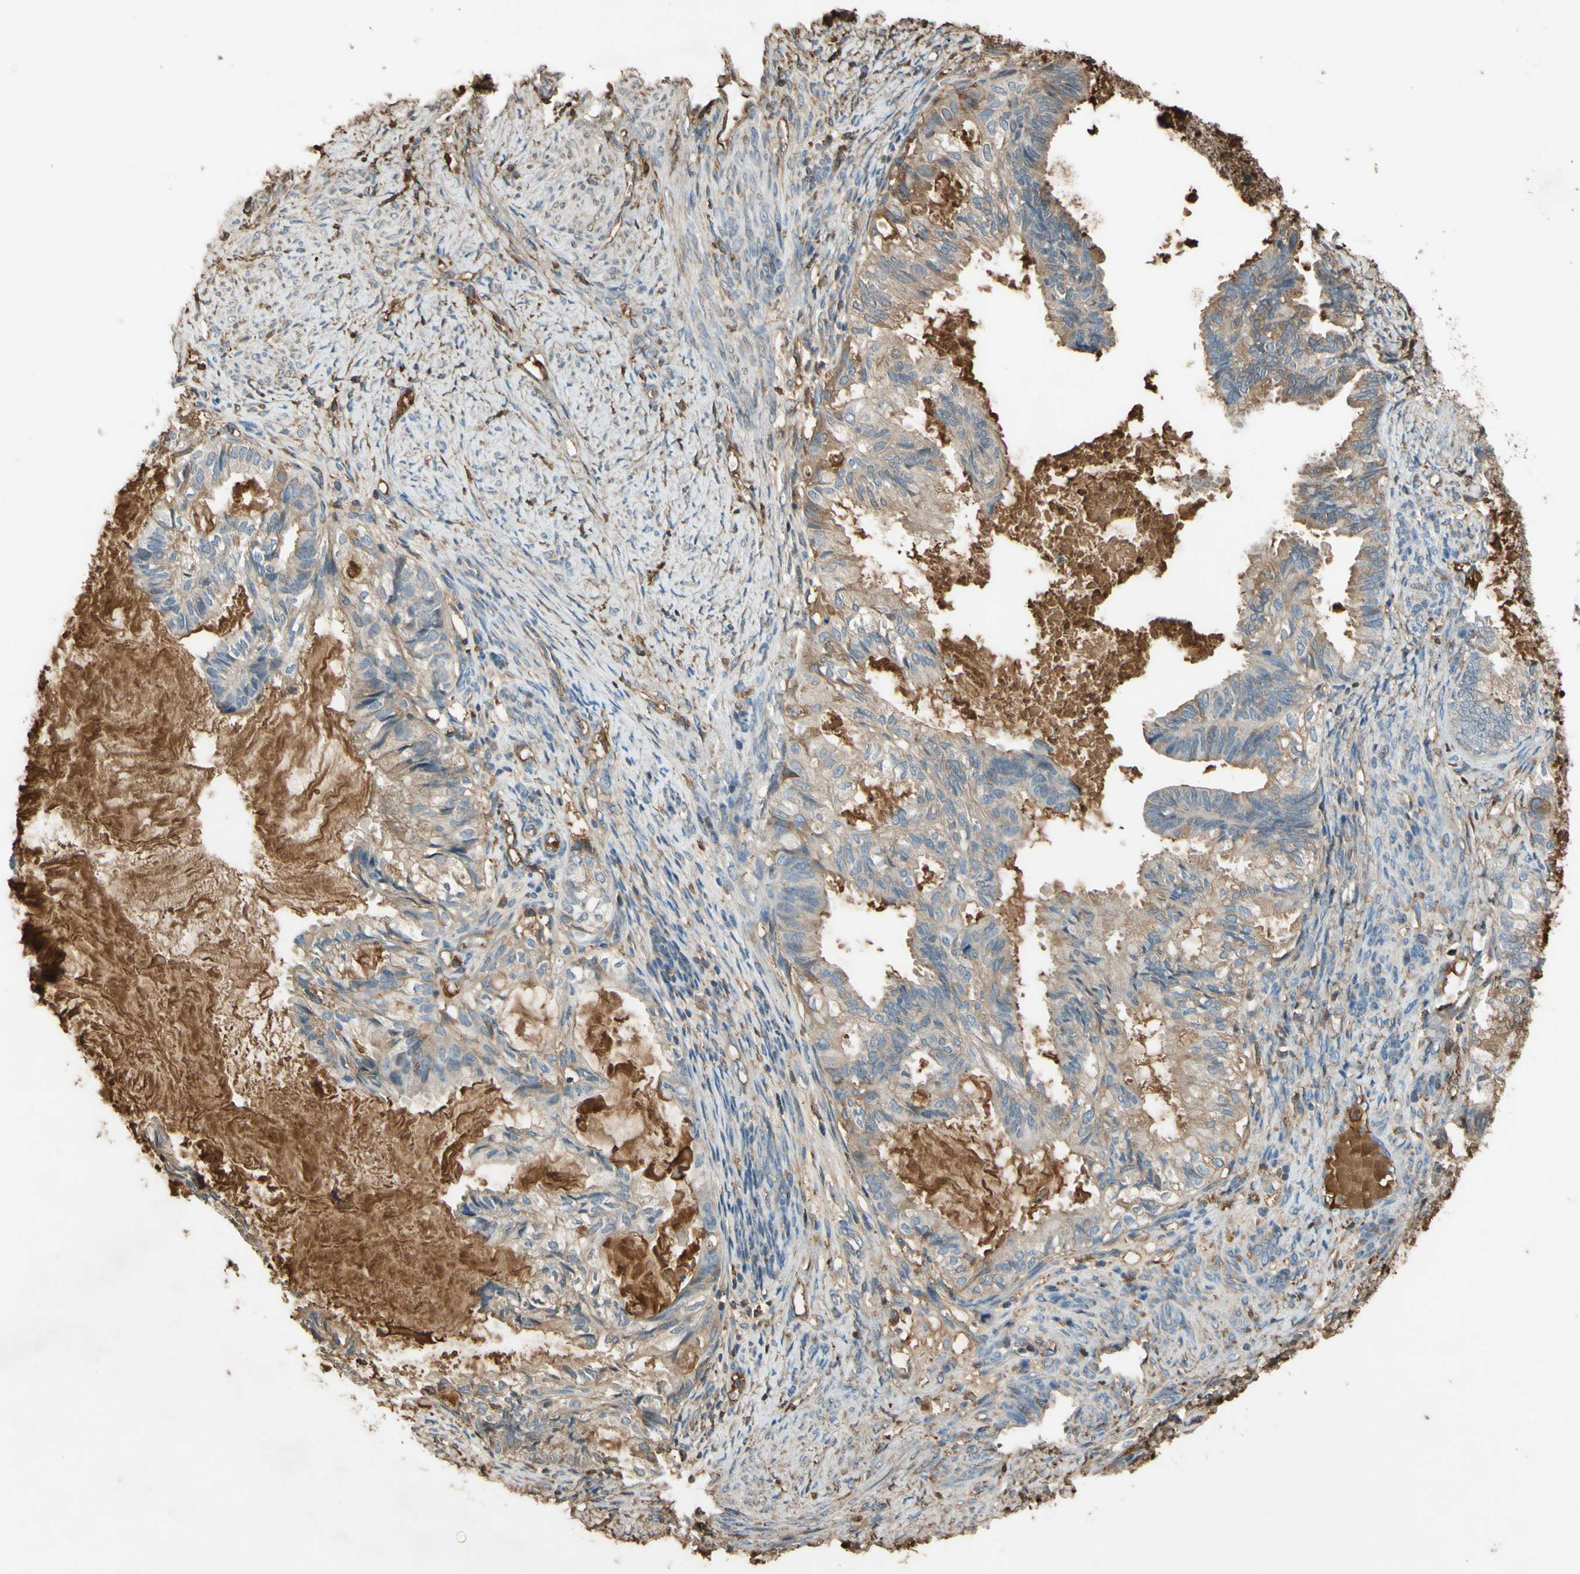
{"staining": {"intensity": "weak", "quantity": ">75%", "location": "cytoplasmic/membranous"}, "tissue": "cervical cancer", "cell_type": "Tumor cells", "image_type": "cancer", "snomed": [{"axis": "morphology", "description": "Normal tissue, NOS"}, {"axis": "morphology", "description": "Adenocarcinoma, NOS"}, {"axis": "topography", "description": "Cervix"}, {"axis": "topography", "description": "Endometrium"}], "caption": "DAB immunohistochemical staining of cervical cancer (adenocarcinoma) displays weak cytoplasmic/membranous protein expression in approximately >75% of tumor cells.", "gene": "TIMP2", "patient": {"sex": "female", "age": 86}}